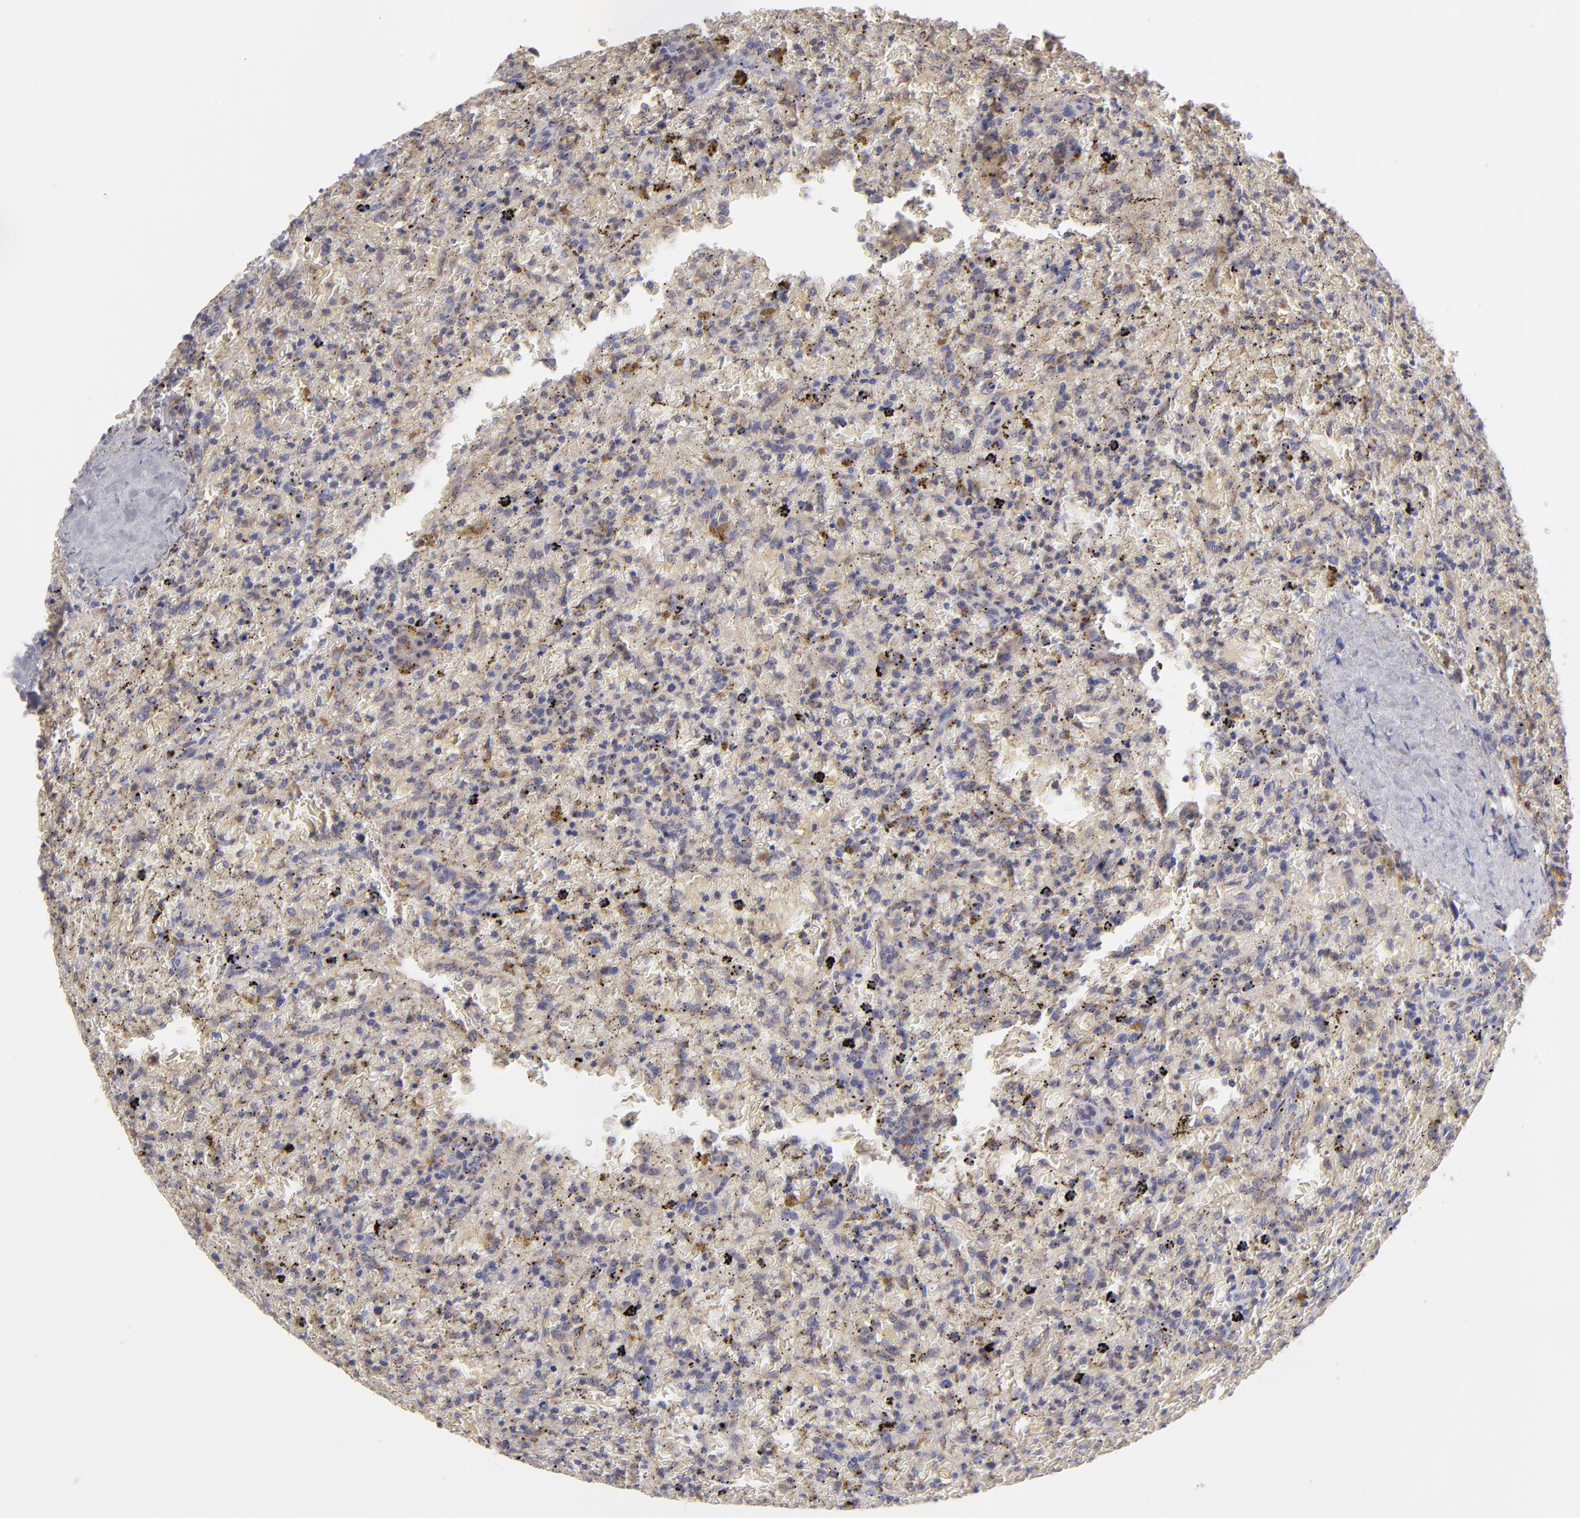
{"staining": {"intensity": "moderate", "quantity": "<25%", "location": "cytoplasmic/membranous"}, "tissue": "lymphoma", "cell_type": "Tumor cells", "image_type": "cancer", "snomed": [{"axis": "morphology", "description": "Malignant lymphoma, non-Hodgkin's type, High grade"}, {"axis": "topography", "description": "Spleen"}, {"axis": "topography", "description": "Lymph node"}], "caption": "IHC photomicrograph of human lymphoma stained for a protein (brown), which demonstrates low levels of moderate cytoplasmic/membranous staining in about <25% of tumor cells.", "gene": "HCCS", "patient": {"sex": "female", "age": 70}}